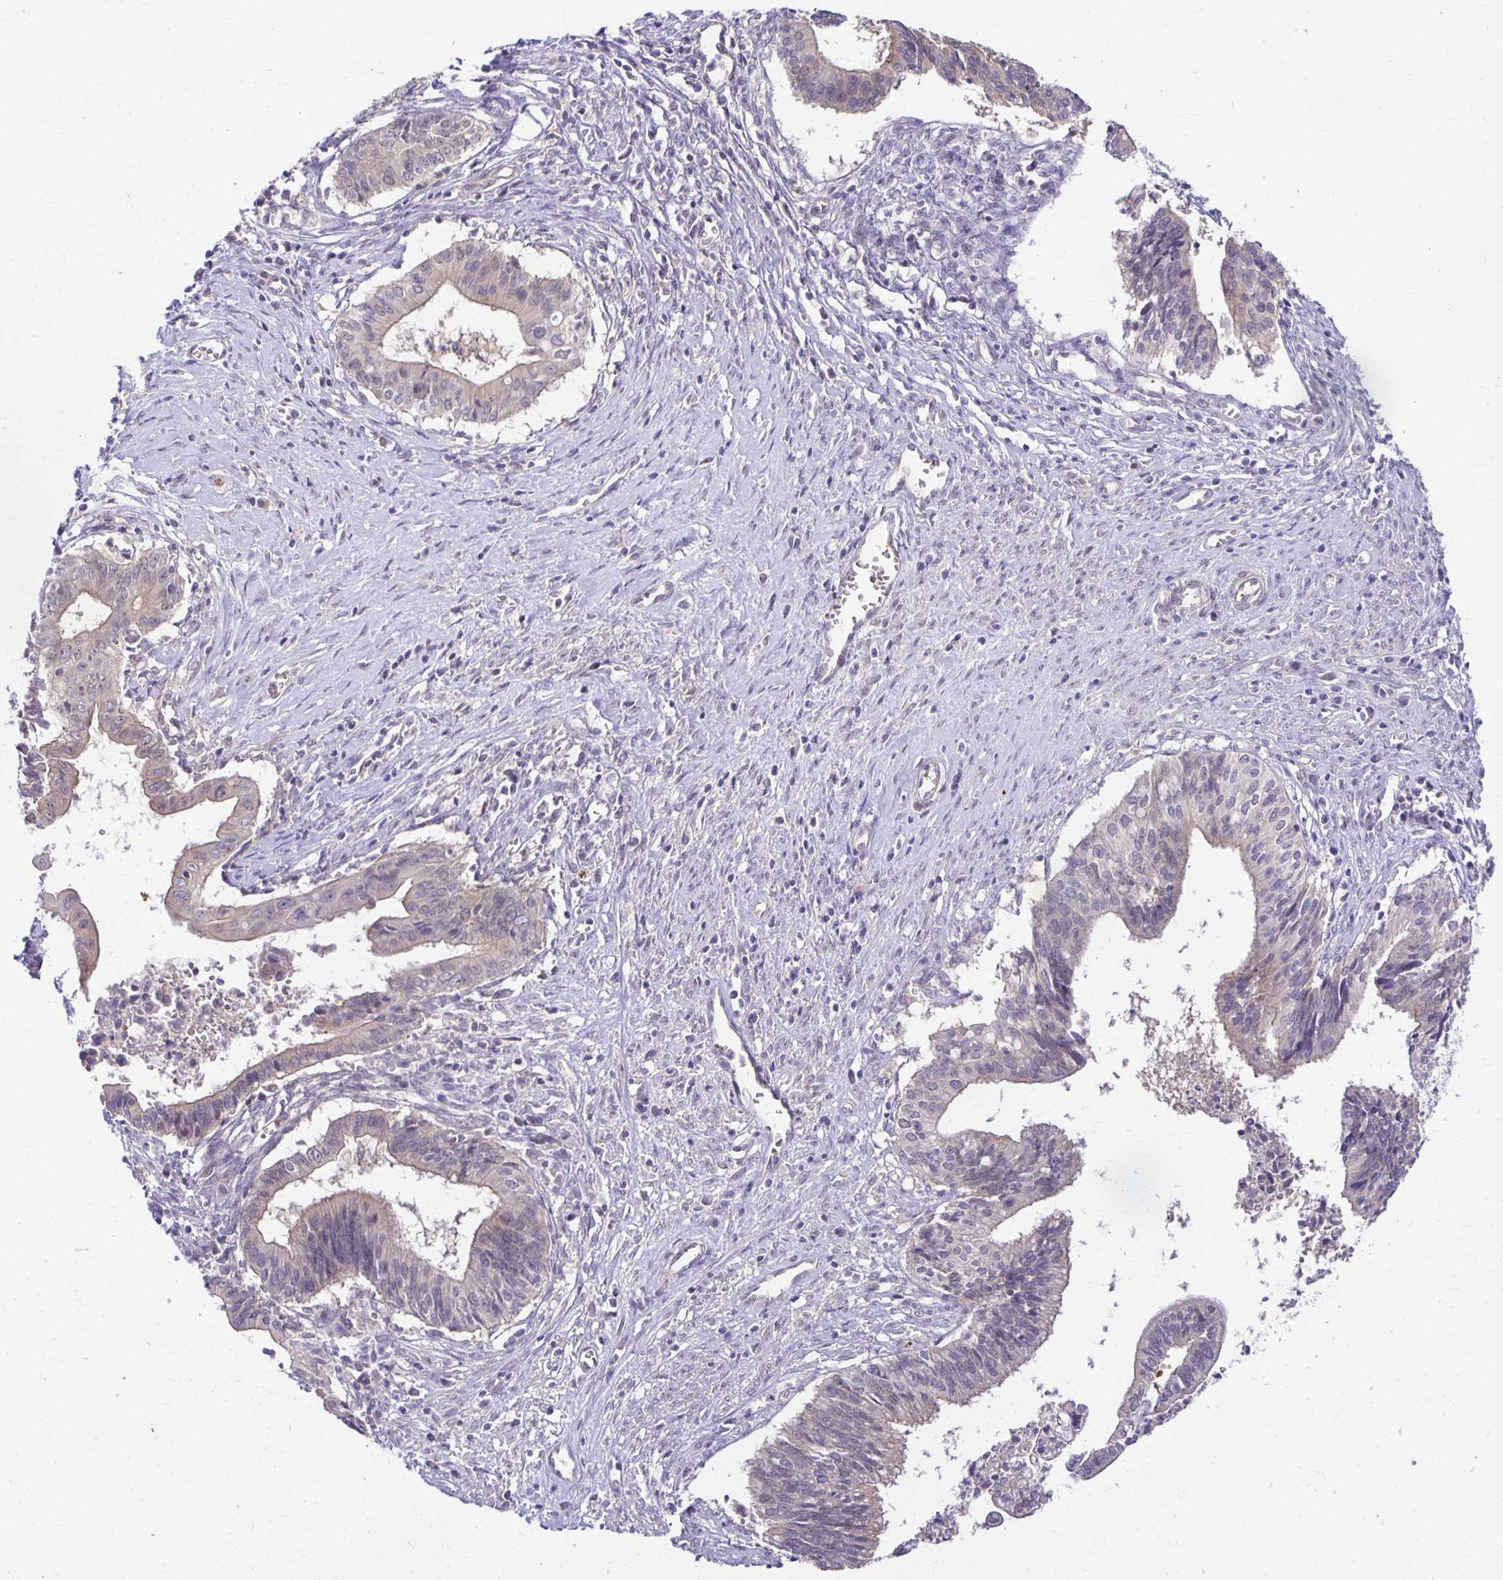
{"staining": {"intensity": "weak", "quantity": "<25%", "location": "nuclear"}, "tissue": "cervical cancer", "cell_type": "Tumor cells", "image_type": "cancer", "snomed": [{"axis": "morphology", "description": "Adenocarcinoma, NOS"}, {"axis": "topography", "description": "Cervix"}], "caption": "This histopathology image is of cervical adenocarcinoma stained with immunohistochemistry (IHC) to label a protein in brown with the nuclei are counter-stained blue. There is no positivity in tumor cells.", "gene": "MIEN1", "patient": {"sex": "female", "age": 44}}